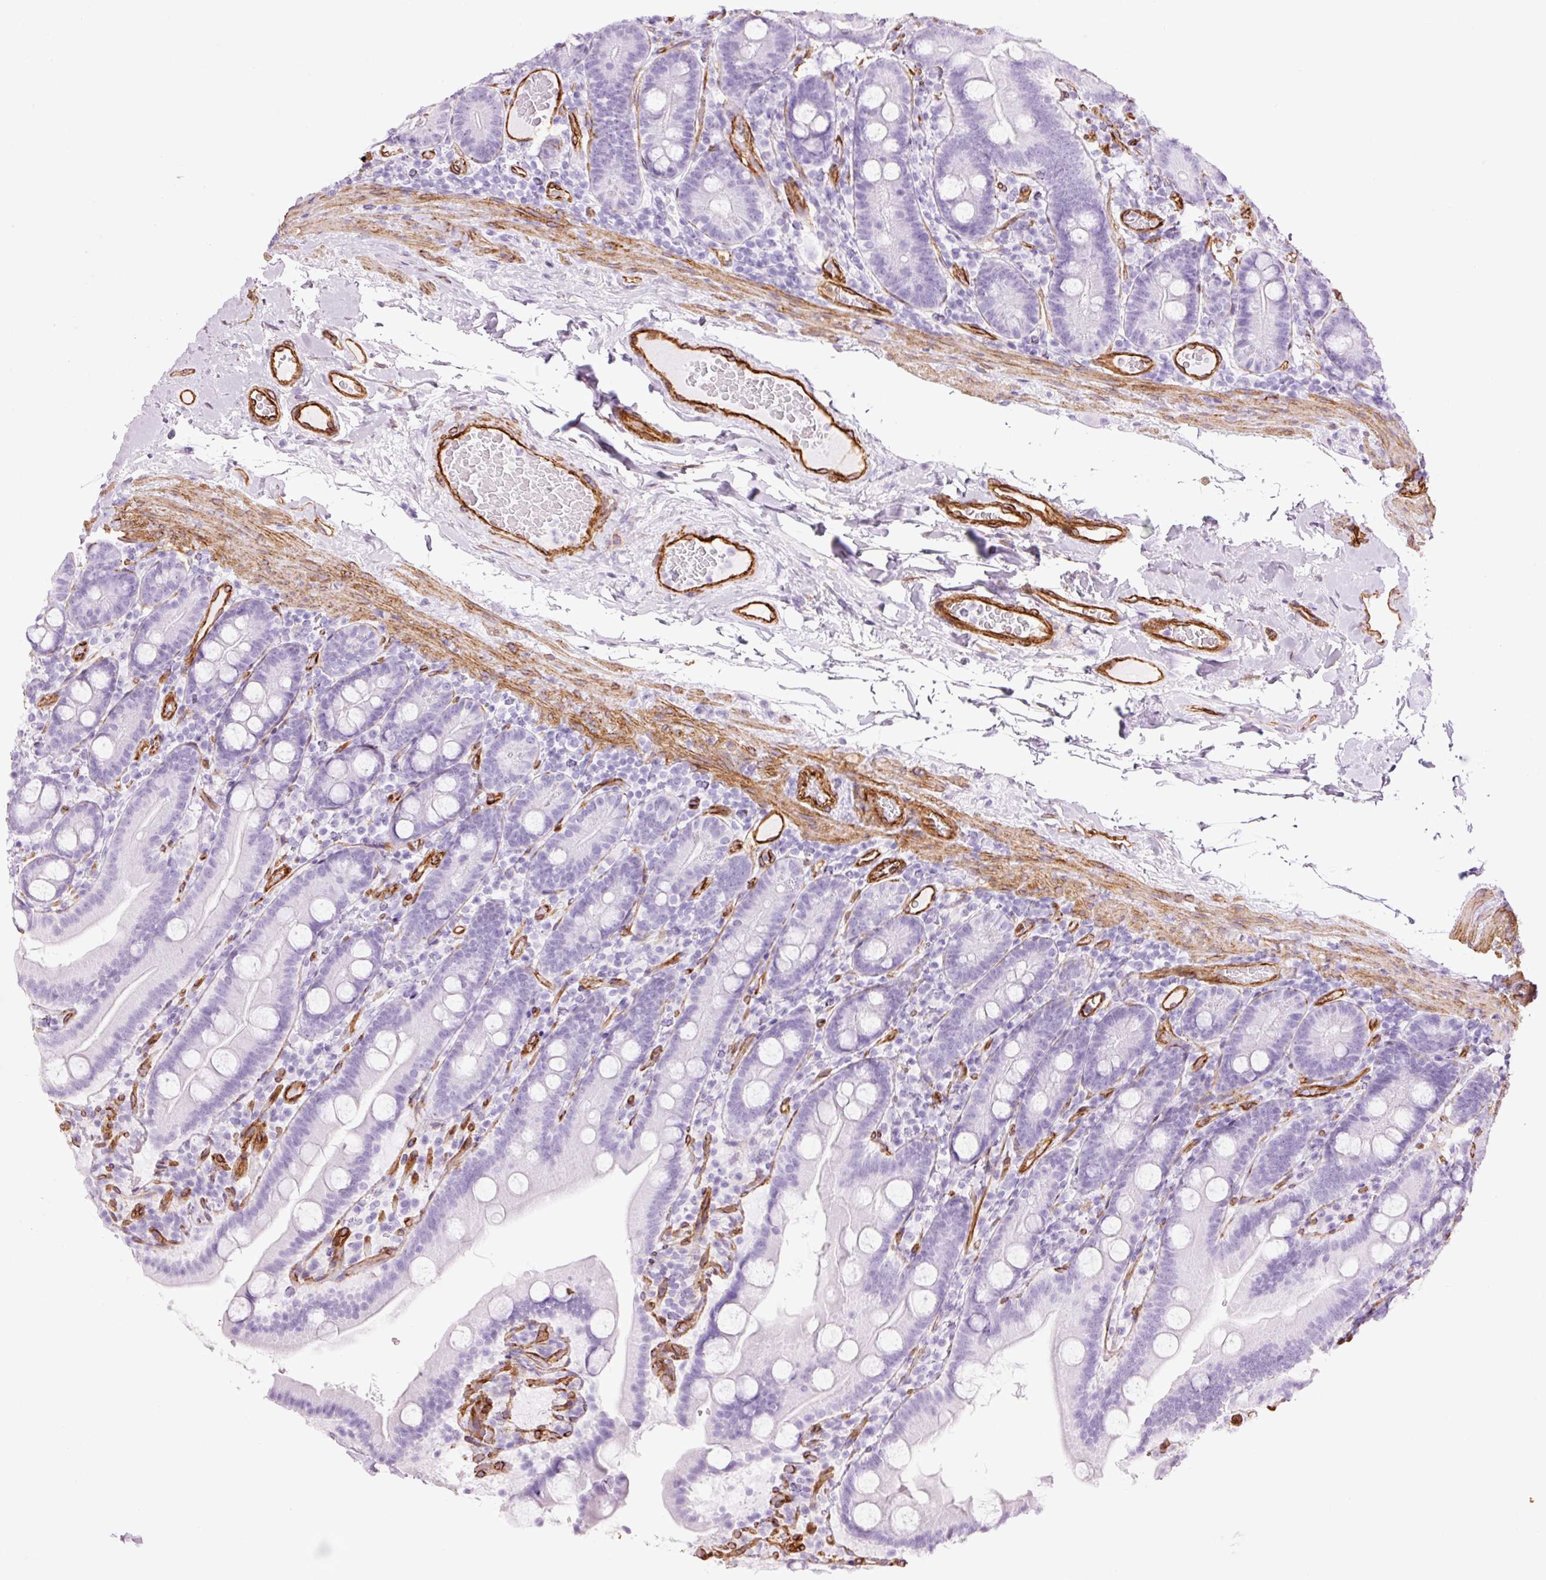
{"staining": {"intensity": "negative", "quantity": "none", "location": "none"}, "tissue": "duodenum", "cell_type": "Glandular cells", "image_type": "normal", "snomed": [{"axis": "morphology", "description": "Normal tissue, NOS"}, {"axis": "topography", "description": "Duodenum"}], "caption": "Glandular cells show no significant staining in normal duodenum.", "gene": "CAV1", "patient": {"sex": "male", "age": 55}}